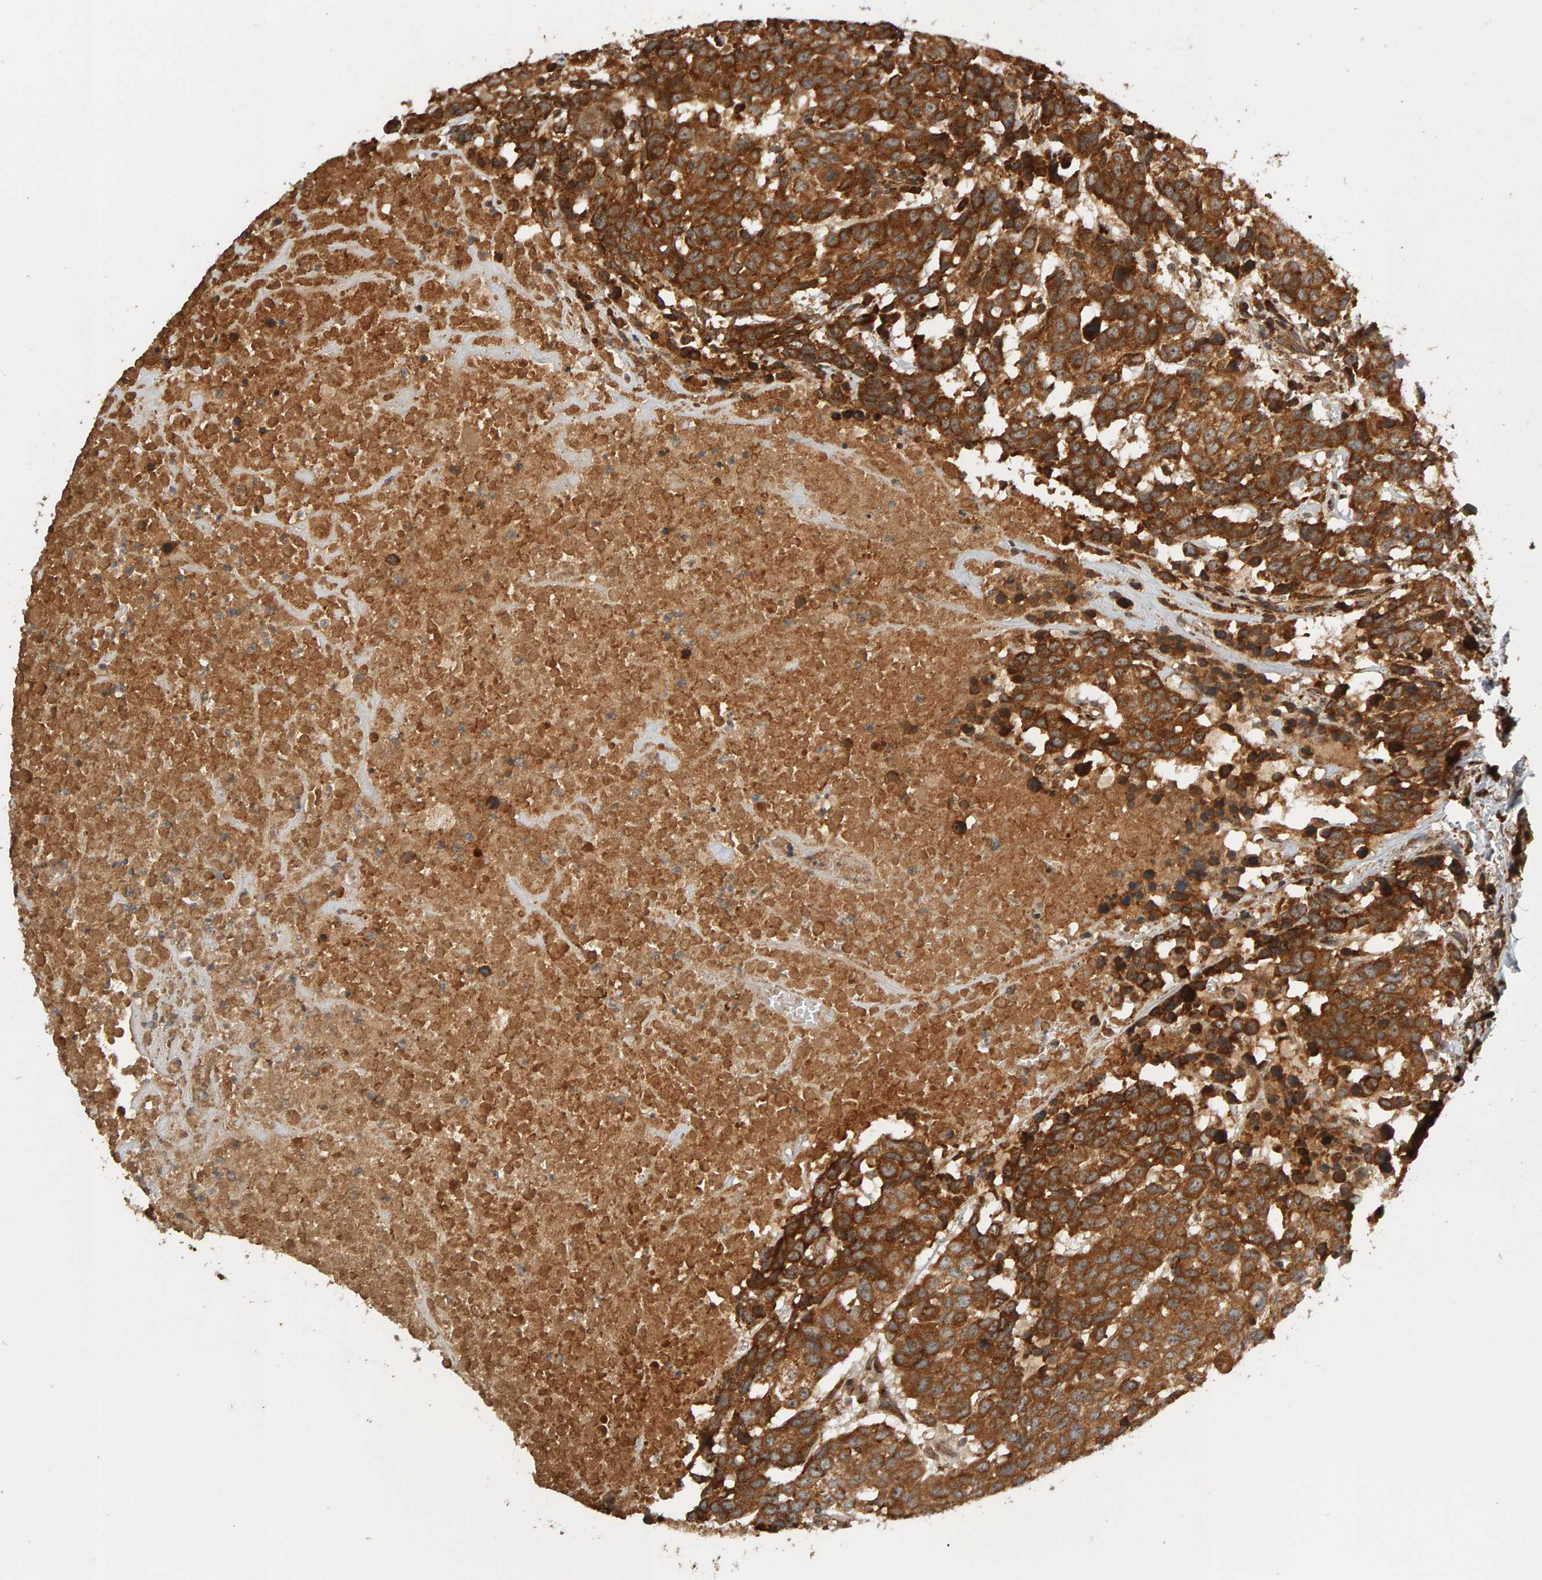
{"staining": {"intensity": "strong", "quantity": ">75%", "location": "cytoplasmic/membranous"}, "tissue": "head and neck cancer", "cell_type": "Tumor cells", "image_type": "cancer", "snomed": [{"axis": "morphology", "description": "Squamous cell carcinoma, NOS"}, {"axis": "topography", "description": "Head-Neck"}], "caption": "IHC of head and neck squamous cell carcinoma exhibits high levels of strong cytoplasmic/membranous staining in approximately >75% of tumor cells.", "gene": "ZFAND1", "patient": {"sex": "male", "age": 66}}